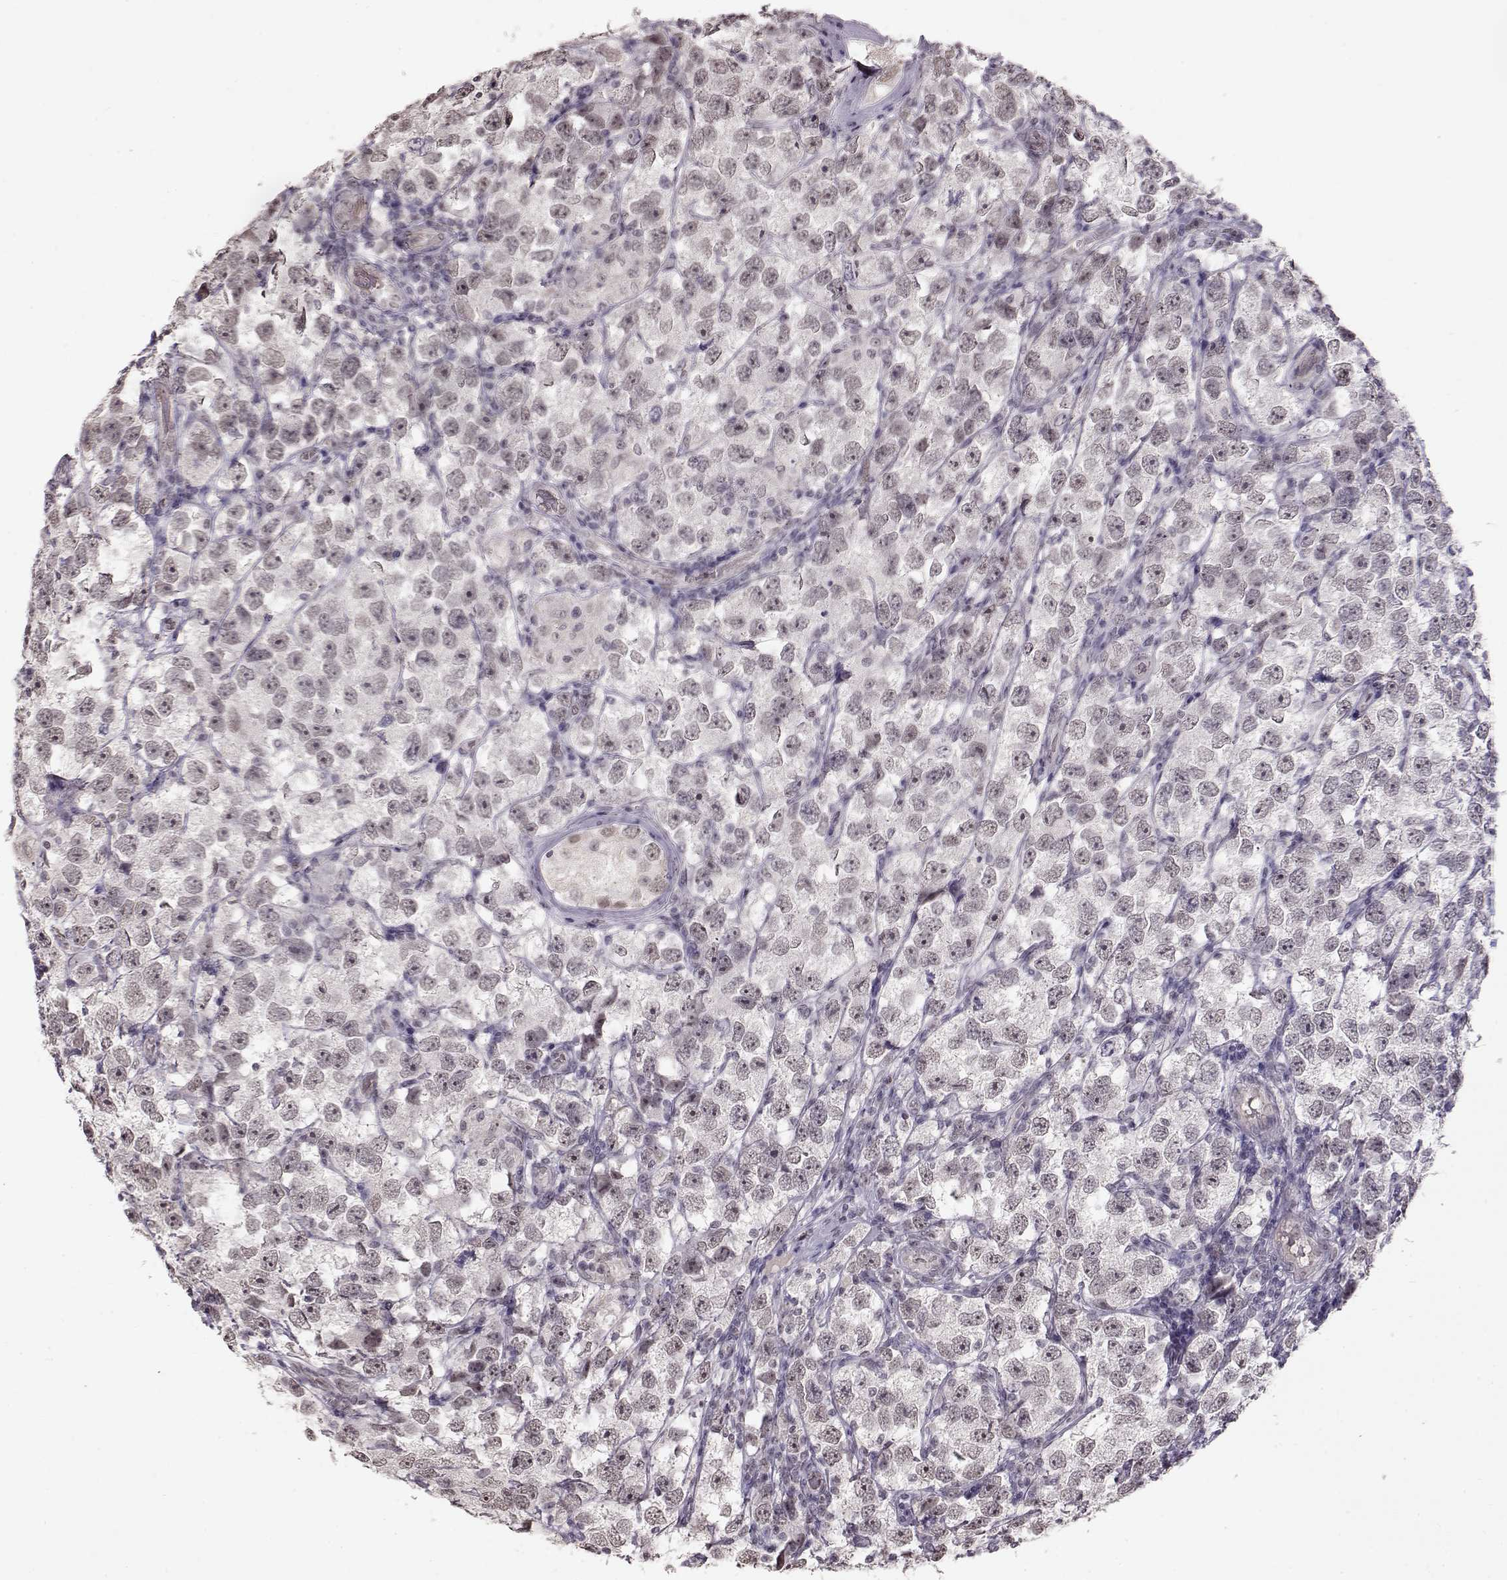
{"staining": {"intensity": "negative", "quantity": "none", "location": "none"}, "tissue": "testis cancer", "cell_type": "Tumor cells", "image_type": "cancer", "snomed": [{"axis": "morphology", "description": "Seminoma, NOS"}, {"axis": "topography", "description": "Testis"}], "caption": "Testis cancer stained for a protein using immunohistochemistry (IHC) exhibits no staining tumor cells.", "gene": "PCP4", "patient": {"sex": "male", "age": 26}}